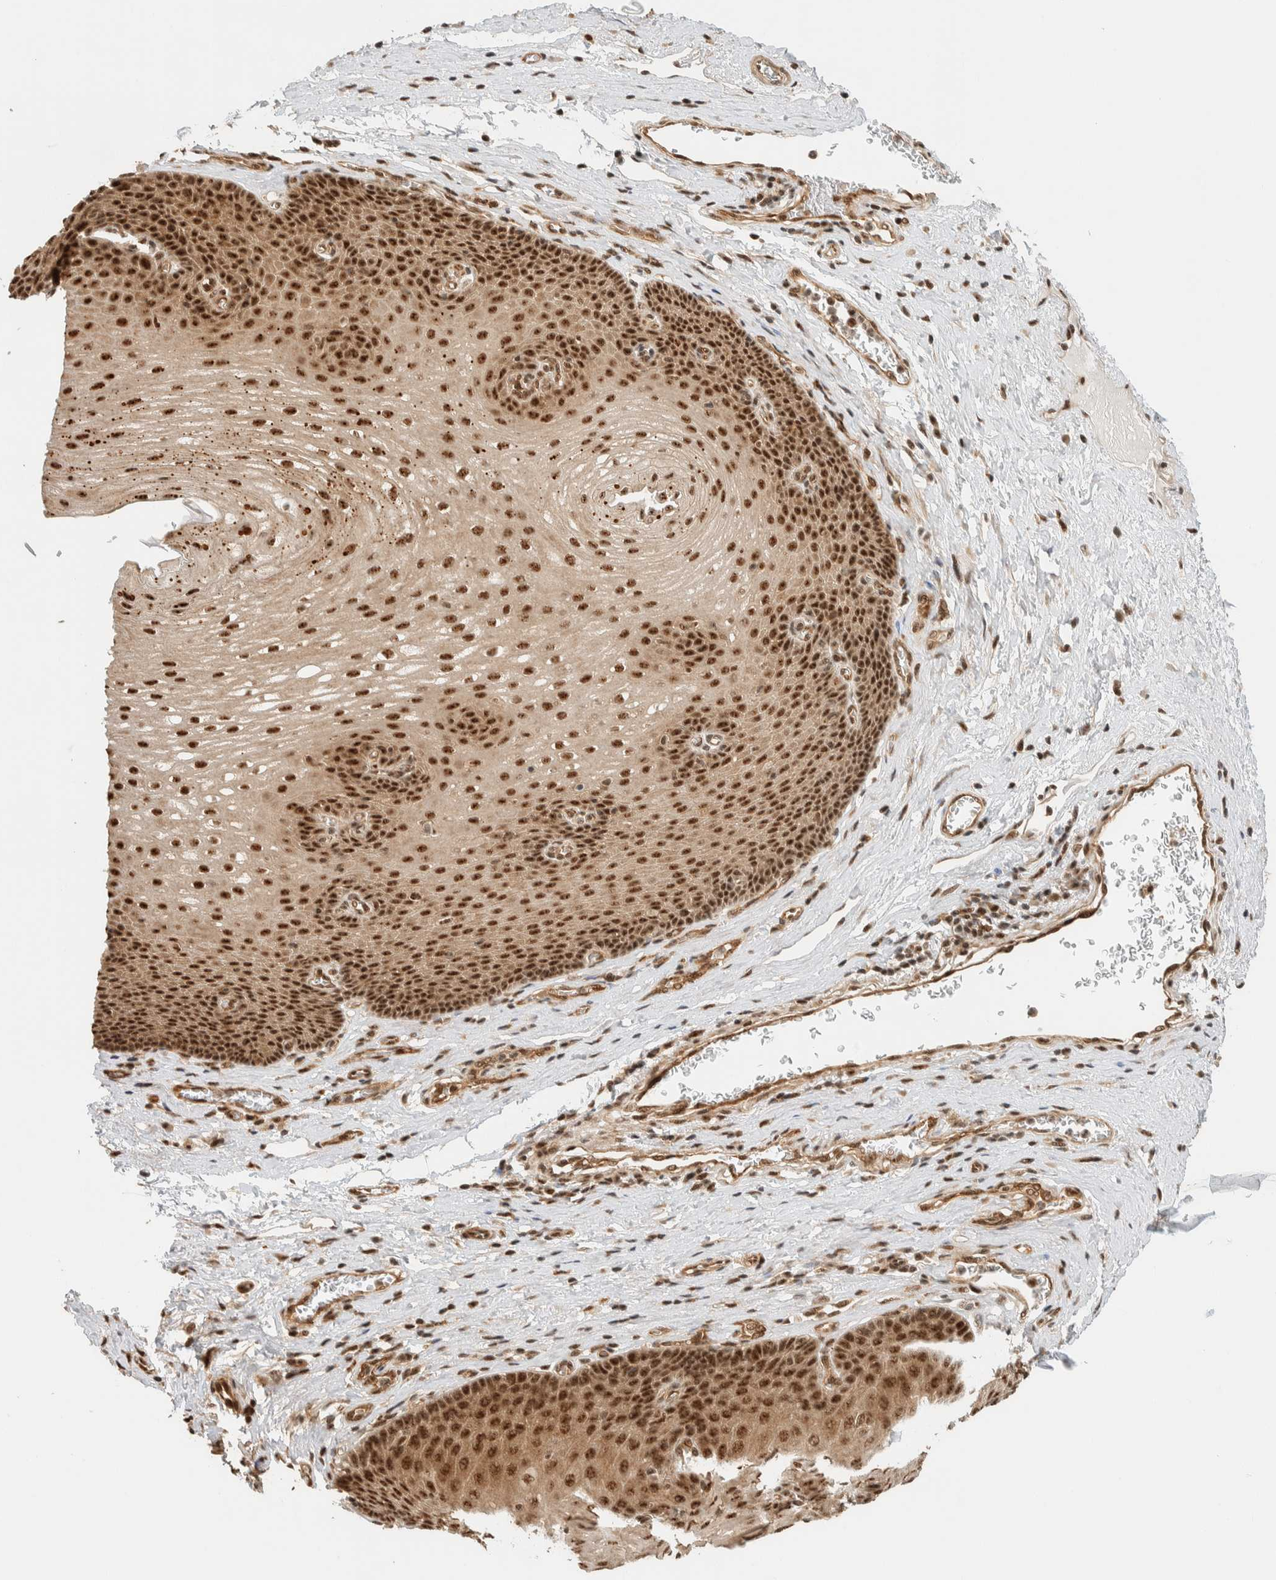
{"staining": {"intensity": "strong", "quantity": ">75%", "location": "nuclear"}, "tissue": "esophagus", "cell_type": "Squamous epithelial cells", "image_type": "normal", "snomed": [{"axis": "morphology", "description": "Normal tissue, NOS"}, {"axis": "topography", "description": "Esophagus"}], "caption": "IHC photomicrograph of benign esophagus: human esophagus stained using IHC demonstrates high levels of strong protein expression localized specifically in the nuclear of squamous epithelial cells, appearing as a nuclear brown color.", "gene": "SIK1", "patient": {"sex": "male", "age": 48}}